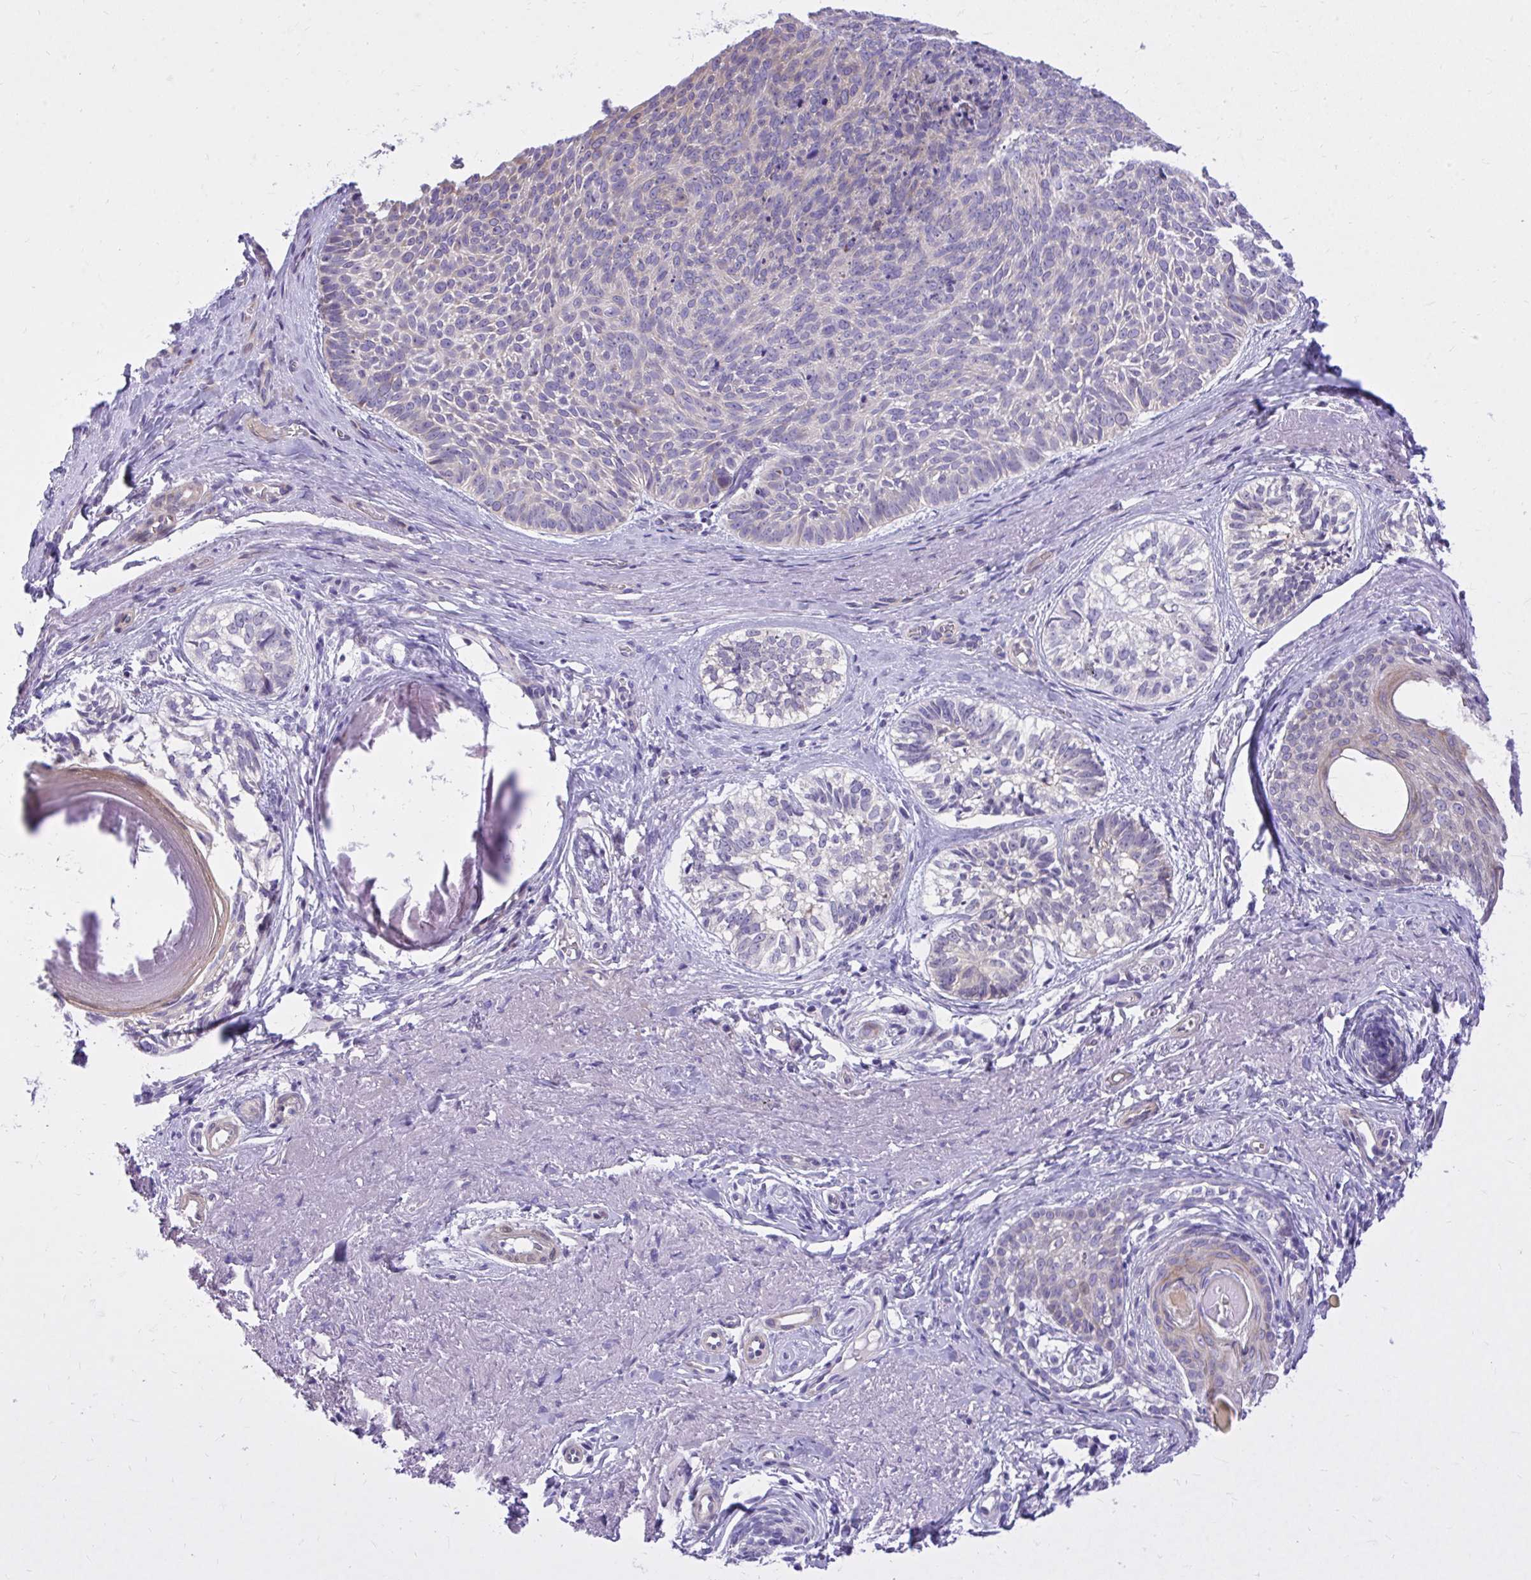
{"staining": {"intensity": "negative", "quantity": "none", "location": "none"}, "tissue": "skin cancer", "cell_type": "Tumor cells", "image_type": "cancer", "snomed": [{"axis": "morphology", "description": "Basal cell carcinoma"}, {"axis": "topography", "description": "Skin"}, {"axis": "topography", "description": "Skin of face"}, {"axis": "topography", "description": "Skin of nose"}], "caption": "An IHC image of skin basal cell carcinoma is shown. There is no staining in tumor cells of skin basal cell carcinoma.", "gene": "ADAMTSL1", "patient": {"sex": "female", "age": 86}}